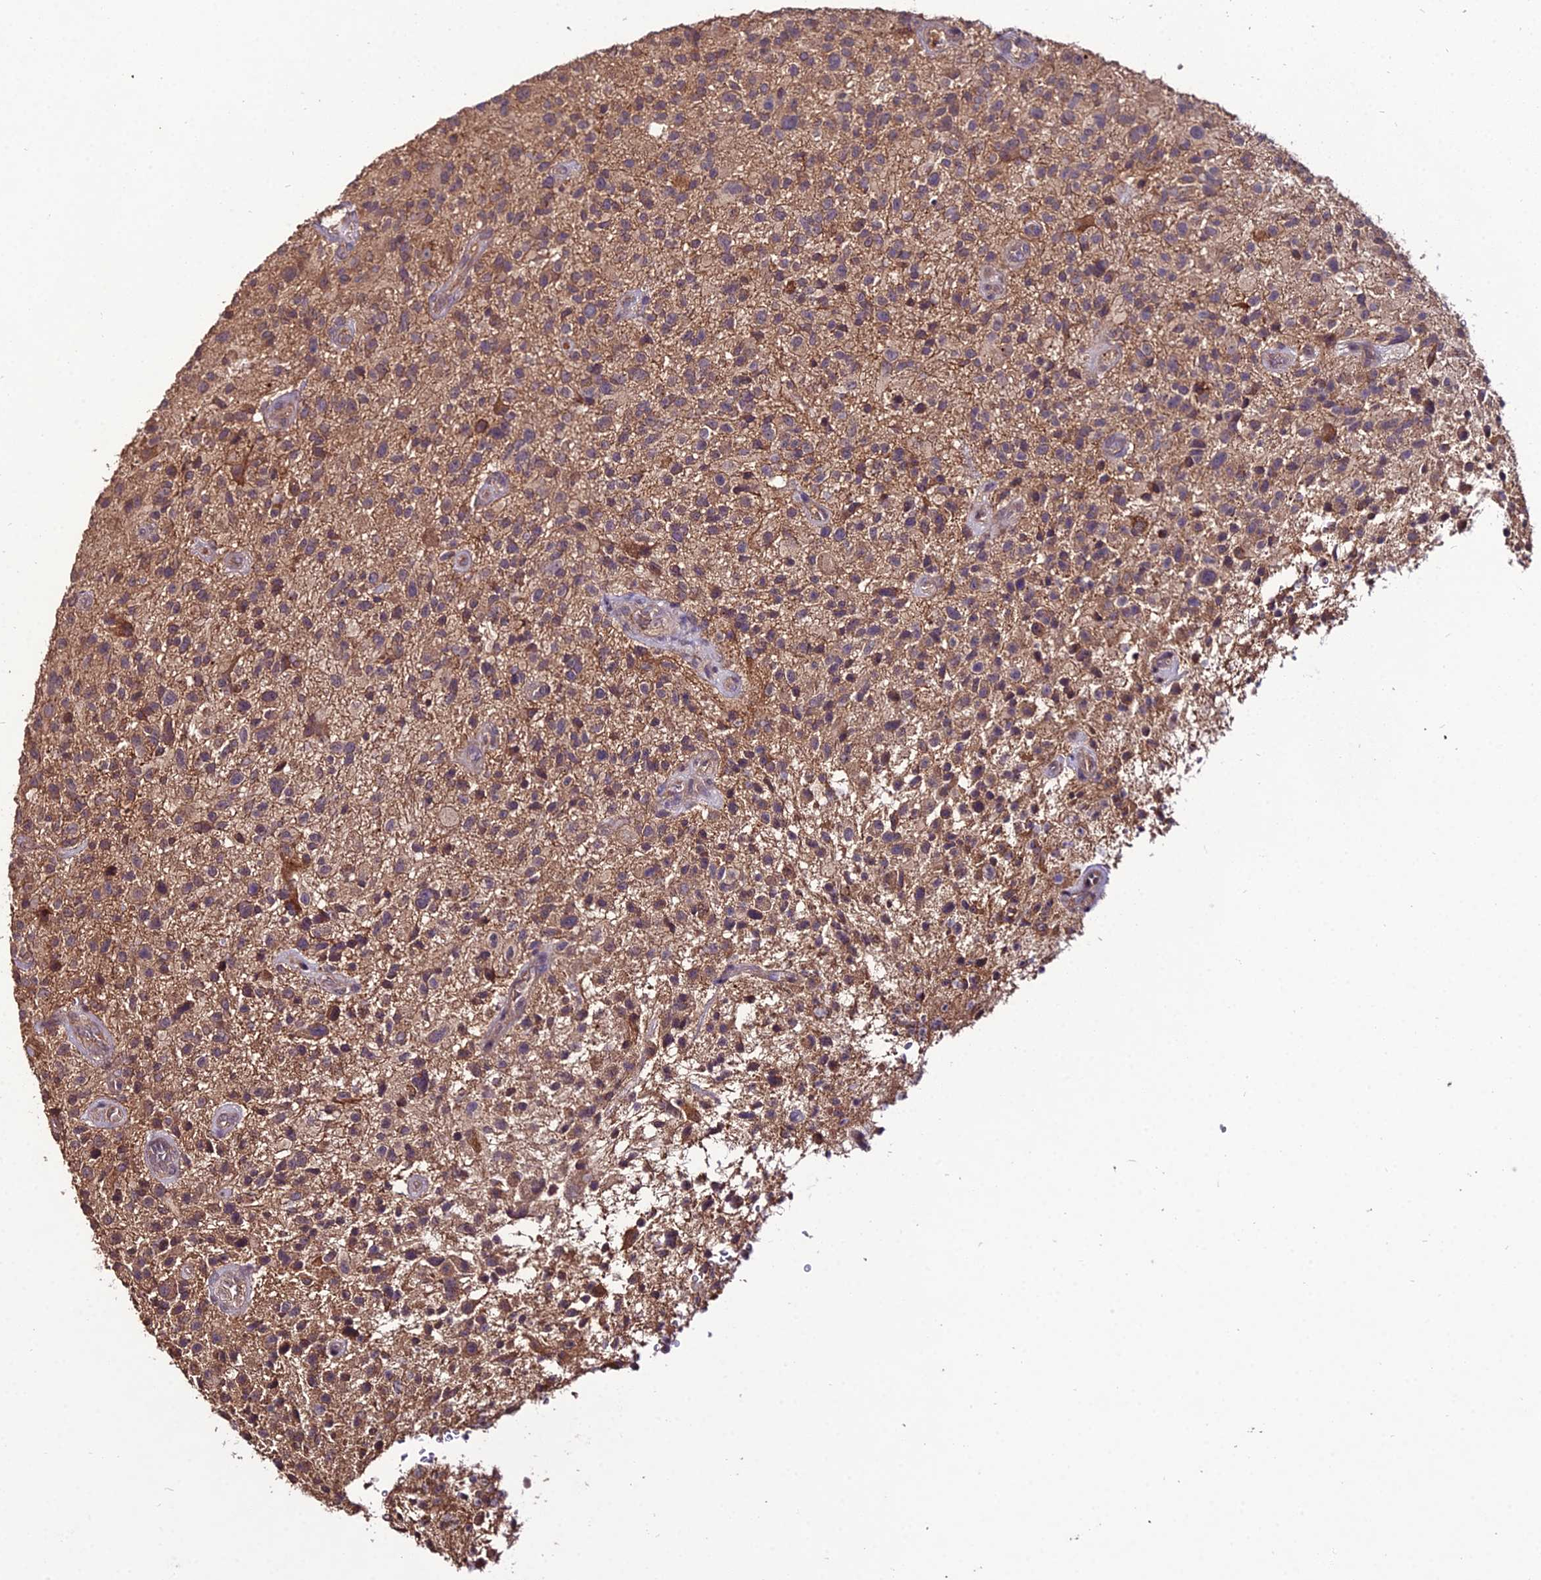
{"staining": {"intensity": "negative", "quantity": "none", "location": "none"}, "tissue": "glioma", "cell_type": "Tumor cells", "image_type": "cancer", "snomed": [{"axis": "morphology", "description": "Glioma, malignant, High grade"}, {"axis": "topography", "description": "Brain"}], "caption": "The immunohistochemistry (IHC) micrograph has no significant staining in tumor cells of glioma tissue. (Stains: DAB (3,3'-diaminobenzidine) immunohistochemistry (IHC) with hematoxylin counter stain, Microscopy: brightfield microscopy at high magnification).", "gene": "KCTD16", "patient": {"sex": "male", "age": 47}}